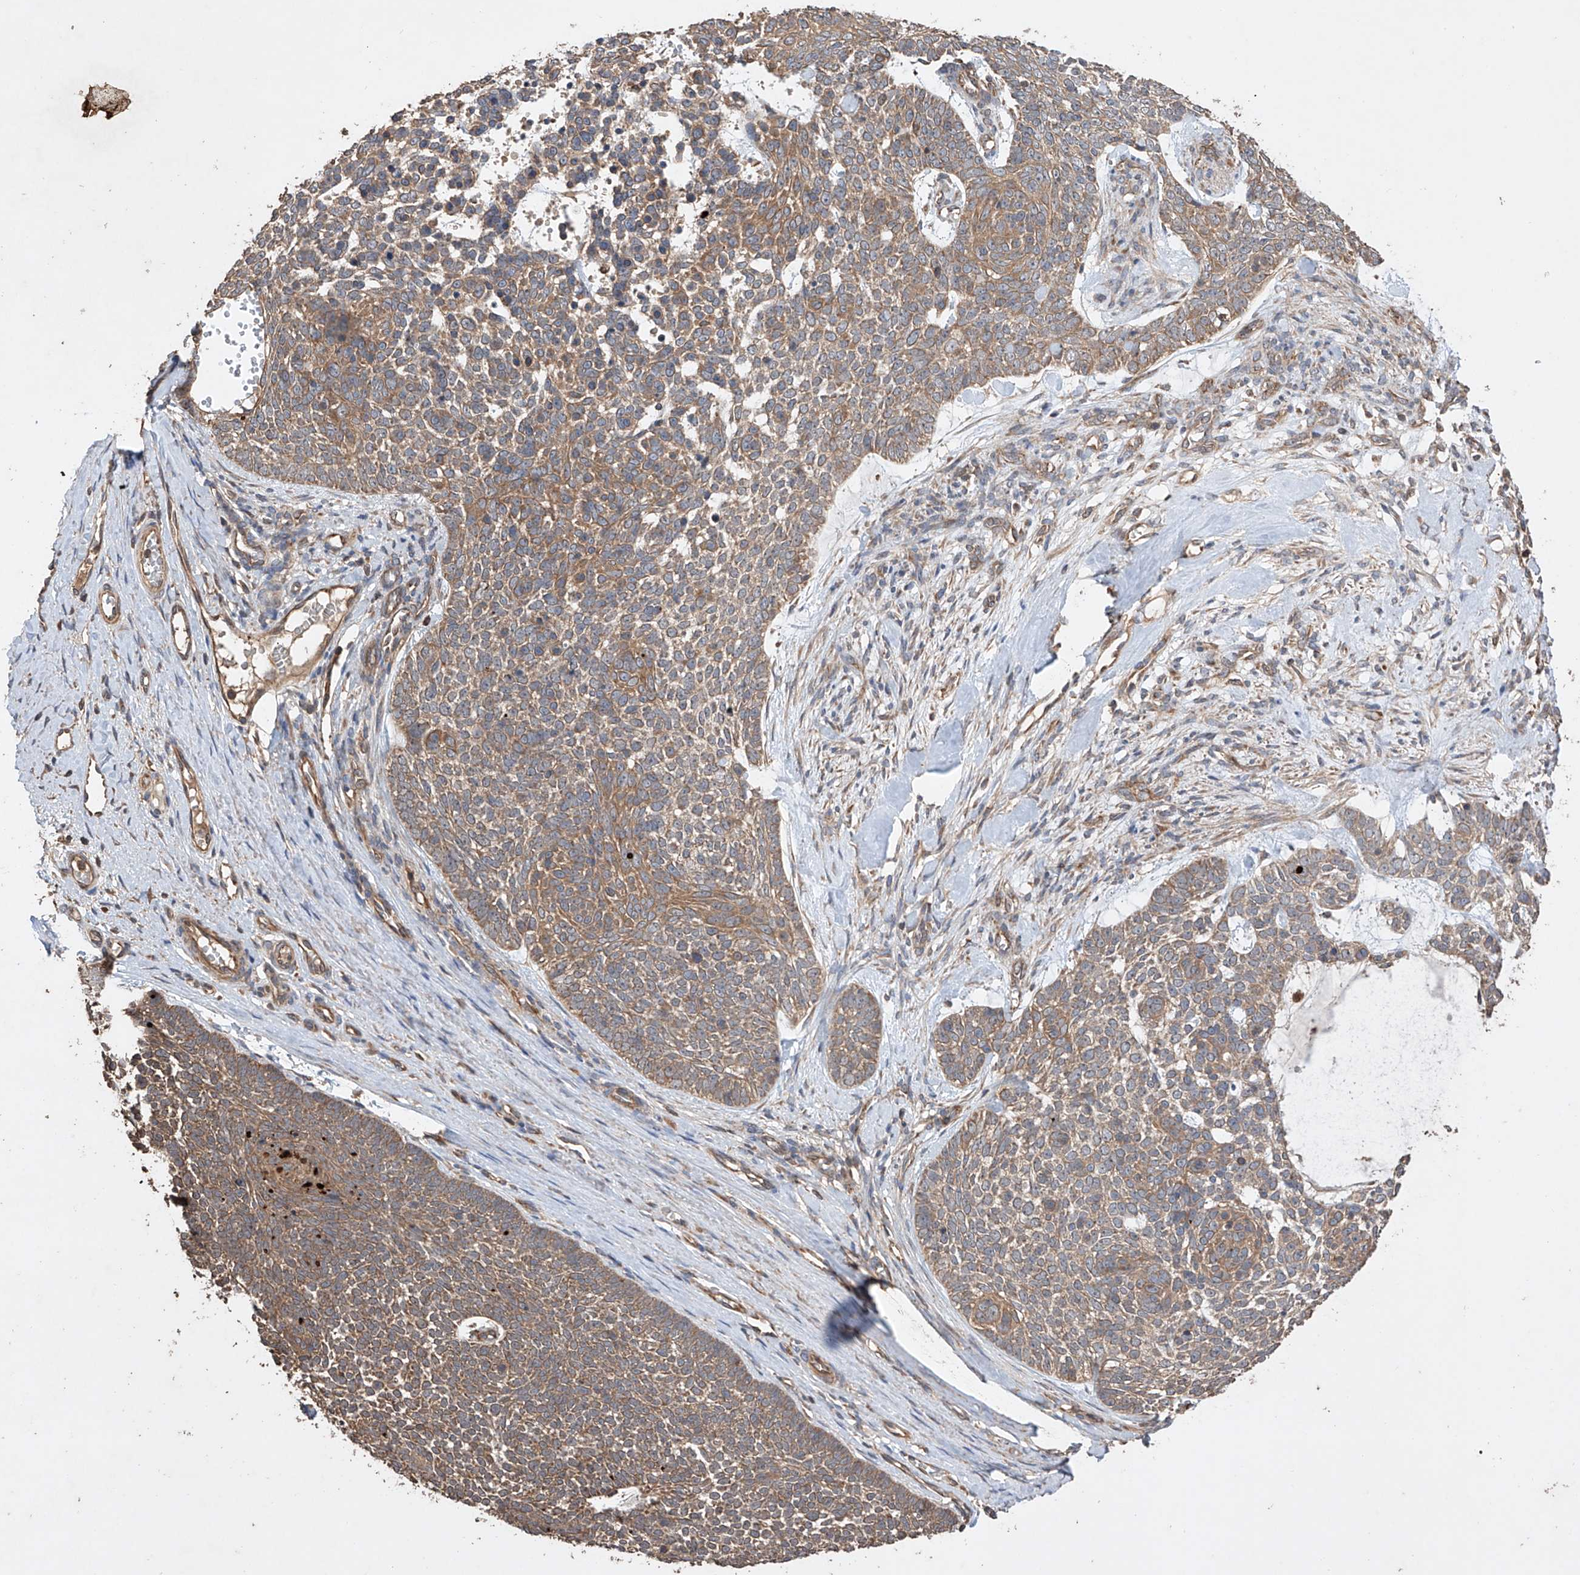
{"staining": {"intensity": "moderate", "quantity": ">75%", "location": "cytoplasmic/membranous"}, "tissue": "skin cancer", "cell_type": "Tumor cells", "image_type": "cancer", "snomed": [{"axis": "morphology", "description": "Basal cell carcinoma"}, {"axis": "topography", "description": "Skin"}], "caption": "The image reveals immunohistochemical staining of skin cancer. There is moderate cytoplasmic/membranous expression is present in approximately >75% of tumor cells. The protein of interest is shown in brown color, while the nuclei are stained blue.", "gene": "LURAP1", "patient": {"sex": "female", "age": 81}}